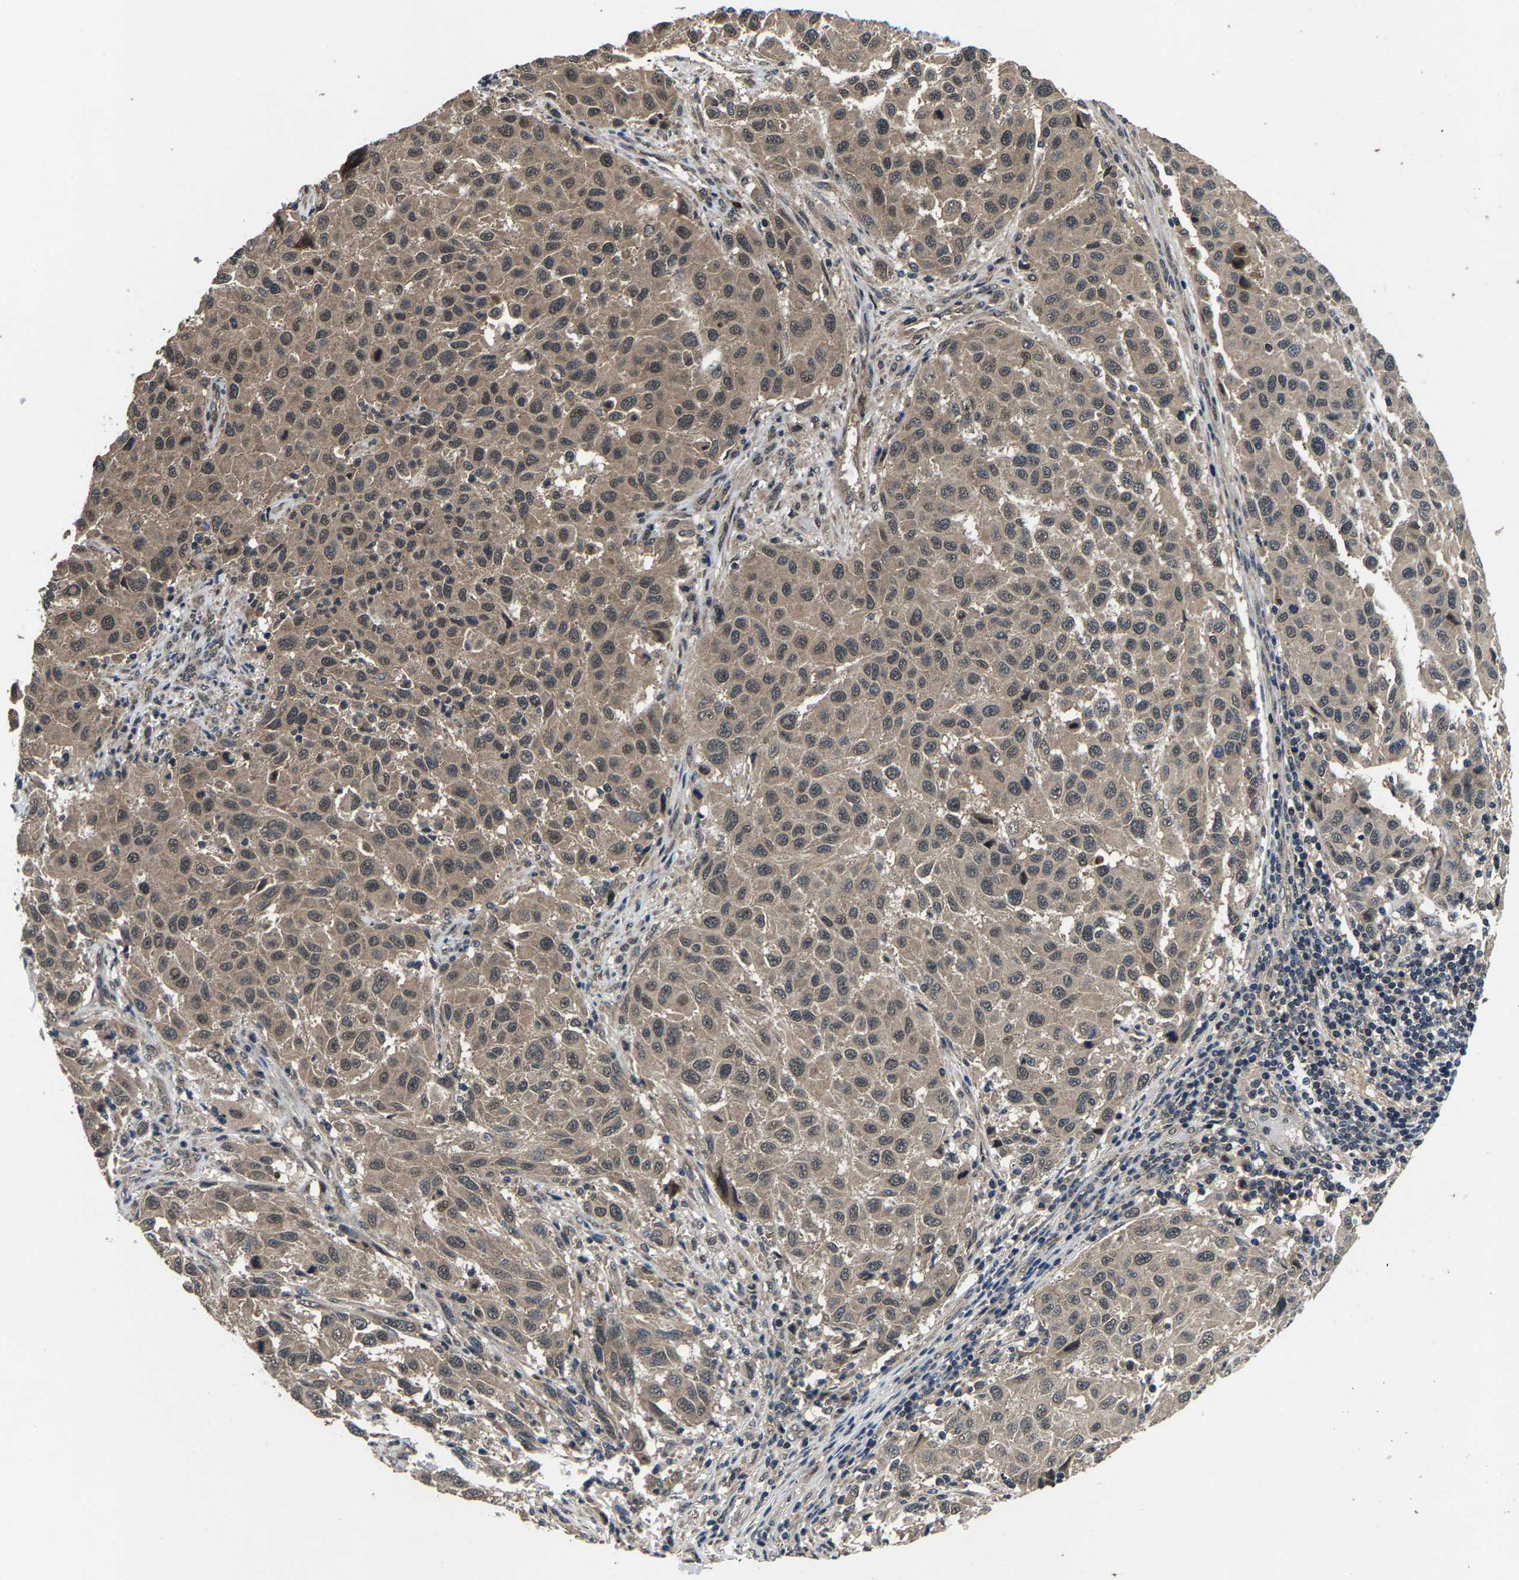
{"staining": {"intensity": "weak", "quantity": "25%-75%", "location": "cytoplasmic/membranous,nuclear"}, "tissue": "melanoma", "cell_type": "Tumor cells", "image_type": "cancer", "snomed": [{"axis": "morphology", "description": "Malignant melanoma, Metastatic site"}, {"axis": "topography", "description": "Lymph node"}], "caption": "Tumor cells exhibit low levels of weak cytoplasmic/membranous and nuclear staining in approximately 25%-75% of cells in human melanoma.", "gene": "HUWE1", "patient": {"sex": "male", "age": 61}}